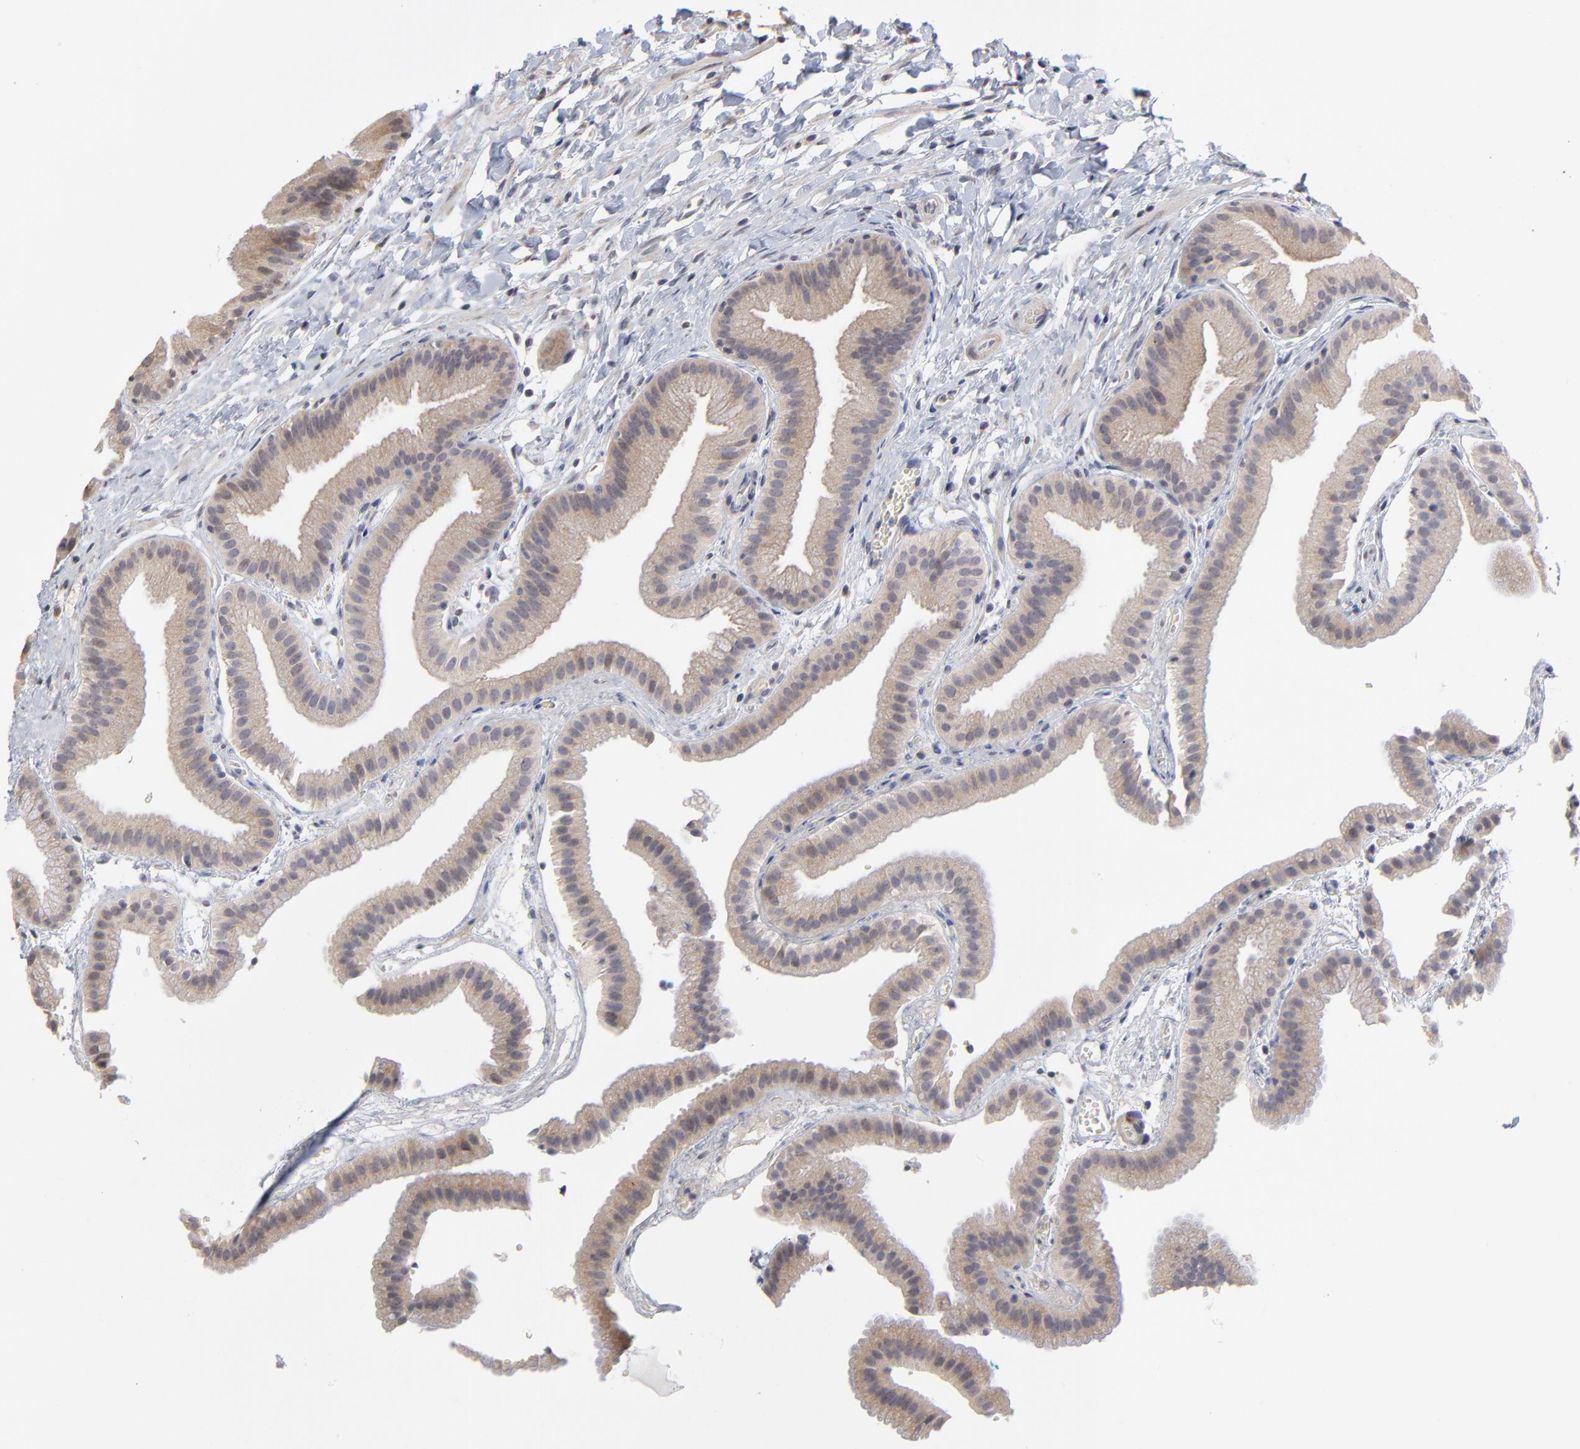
{"staining": {"intensity": "weak", "quantity": ">75%", "location": "cytoplasmic/membranous"}, "tissue": "gallbladder", "cell_type": "Glandular cells", "image_type": "normal", "snomed": [{"axis": "morphology", "description": "Normal tissue, NOS"}, {"axis": "topography", "description": "Gallbladder"}], "caption": "A histopathology image of gallbladder stained for a protein exhibits weak cytoplasmic/membranous brown staining in glandular cells.", "gene": "MAGEA10", "patient": {"sex": "female", "age": 63}}